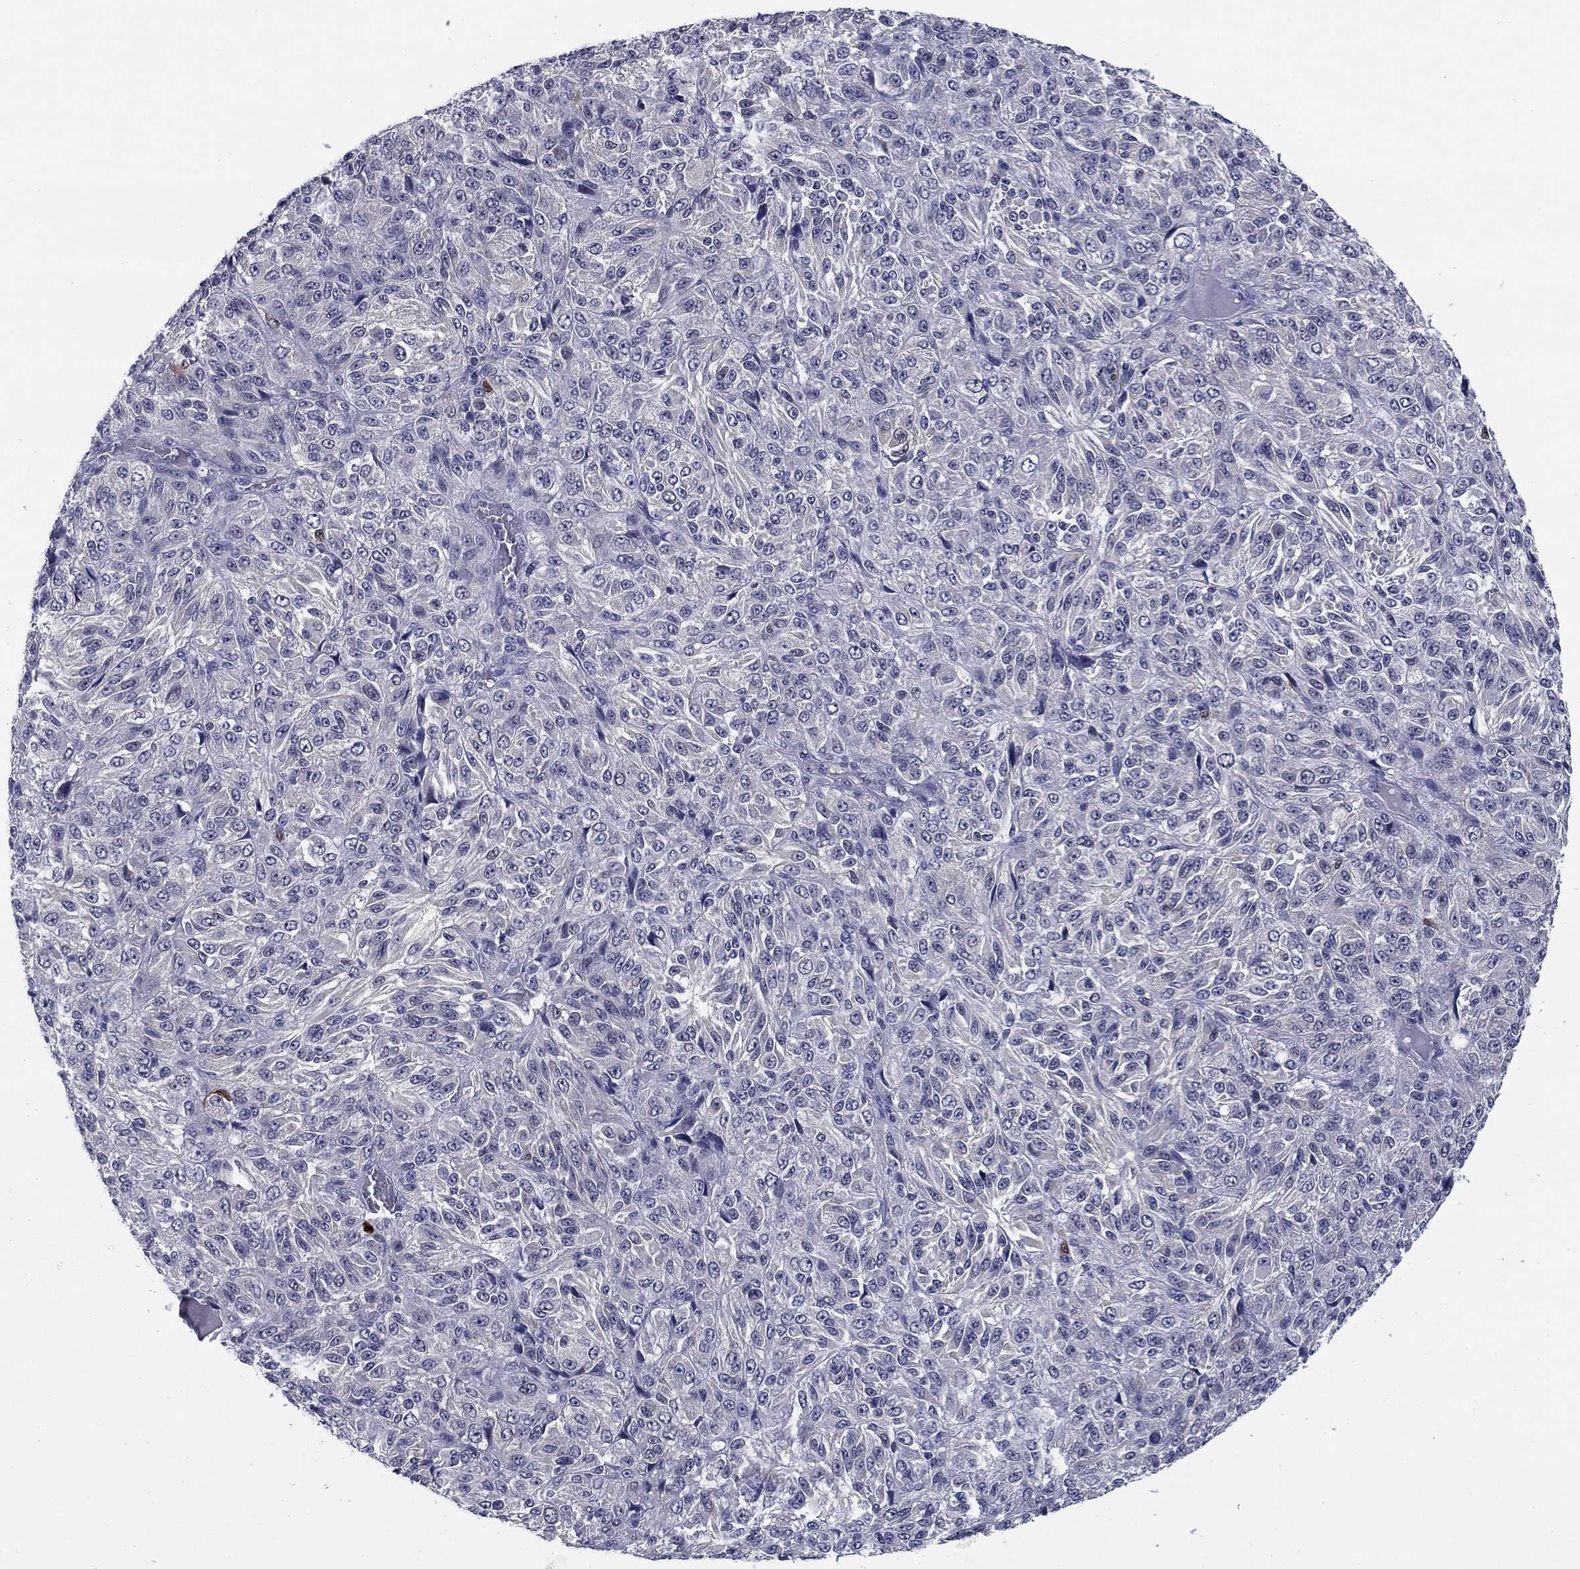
{"staining": {"intensity": "negative", "quantity": "none", "location": "none"}, "tissue": "melanoma", "cell_type": "Tumor cells", "image_type": "cancer", "snomed": [{"axis": "morphology", "description": "Malignant melanoma, Metastatic site"}, {"axis": "topography", "description": "Brain"}], "caption": "High power microscopy micrograph of an immunohistochemistry histopathology image of melanoma, revealing no significant positivity in tumor cells.", "gene": "REXO5", "patient": {"sex": "female", "age": 56}}